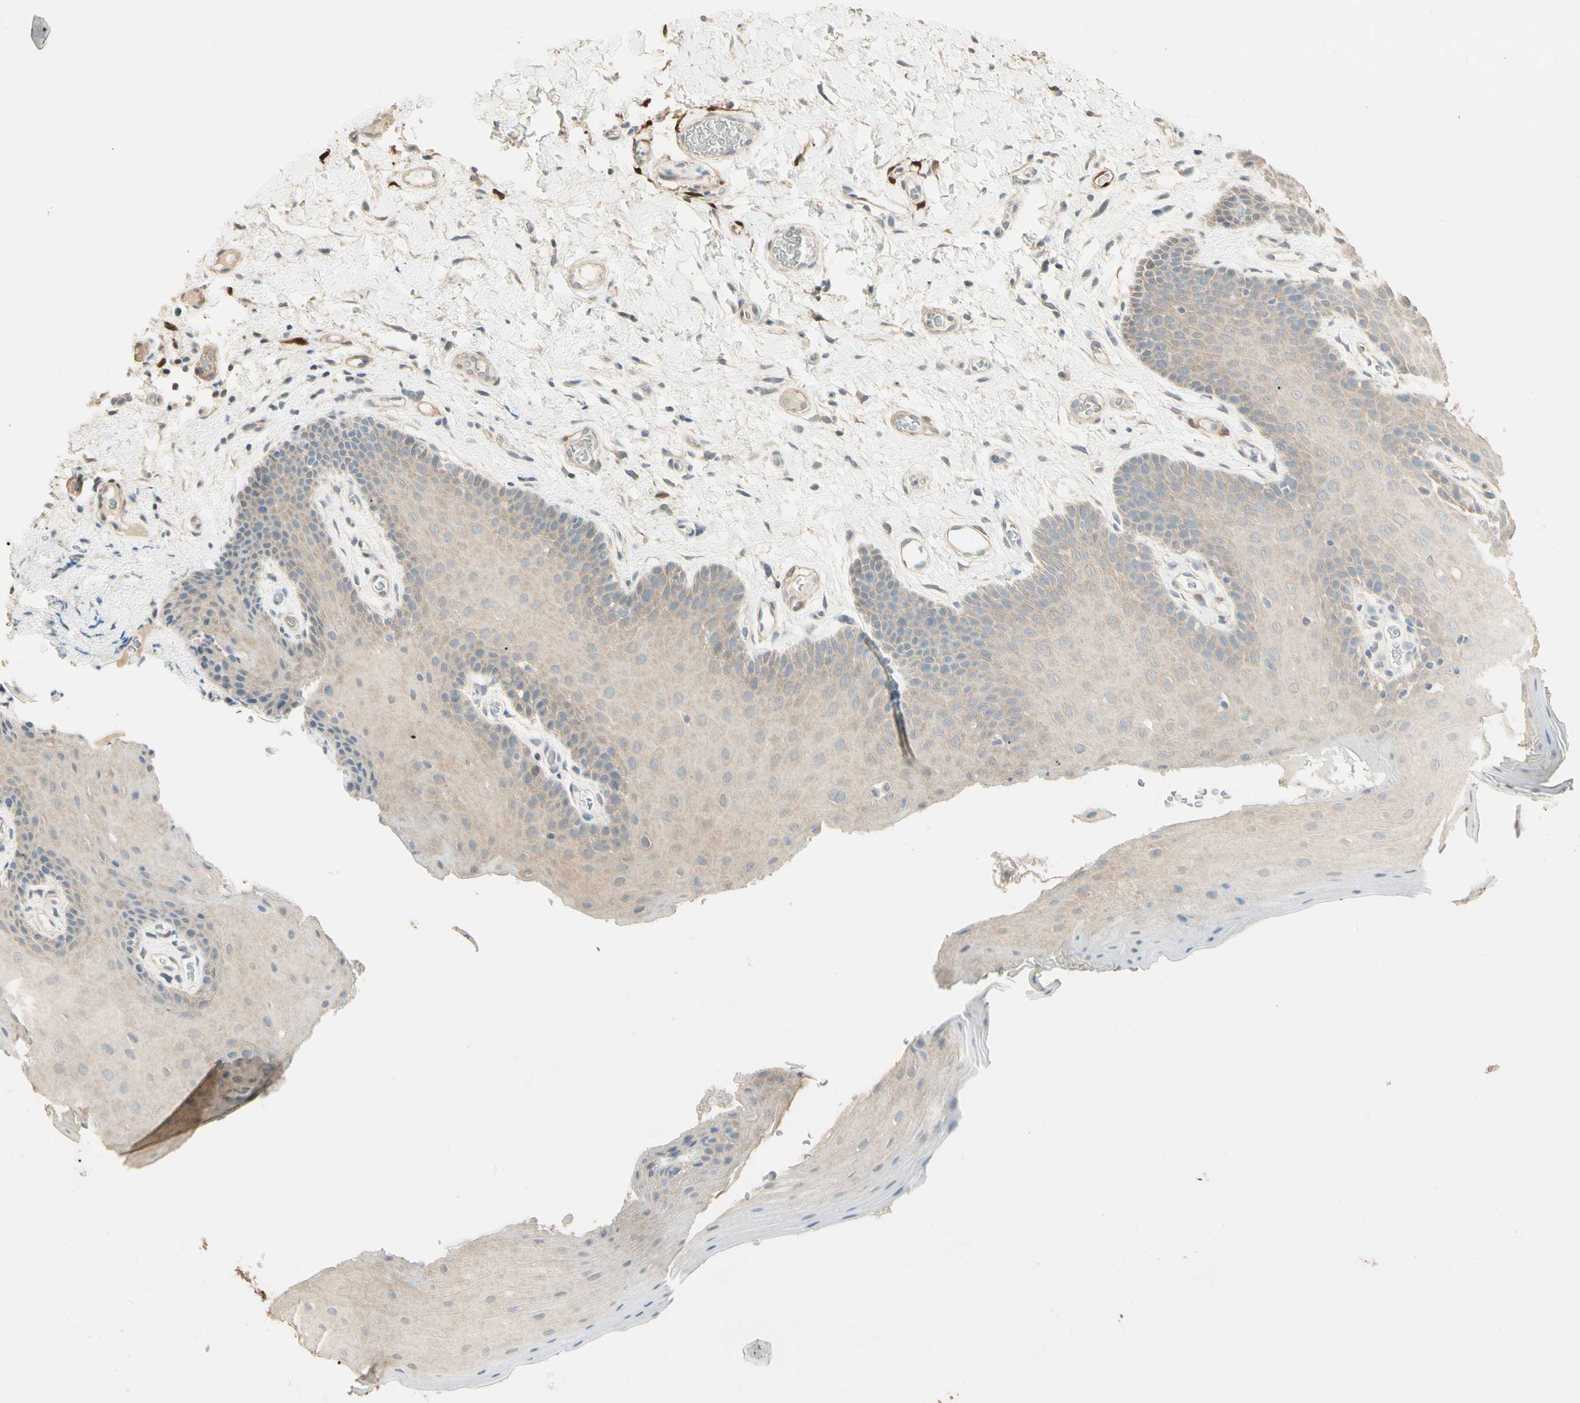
{"staining": {"intensity": "weak", "quantity": "25%-75%", "location": "cytoplasmic/membranous"}, "tissue": "oral mucosa", "cell_type": "Squamous epithelial cells", "image_type": "normal", "snomed": [{"axis": "morphology", "description": "Normal tissue, NOS"}, {"axis": "topography", "description": "Oral tissue"}], "caption": "This image exhibits immunohistochemistry staining of unremarkable human oral mucosa, with low weak cytoplasmic/membranous positivity in approximately 25%-75% of squamous epithelial cells.", "gene": "GNE", "patient": {"sex": "male", "age": 54}}